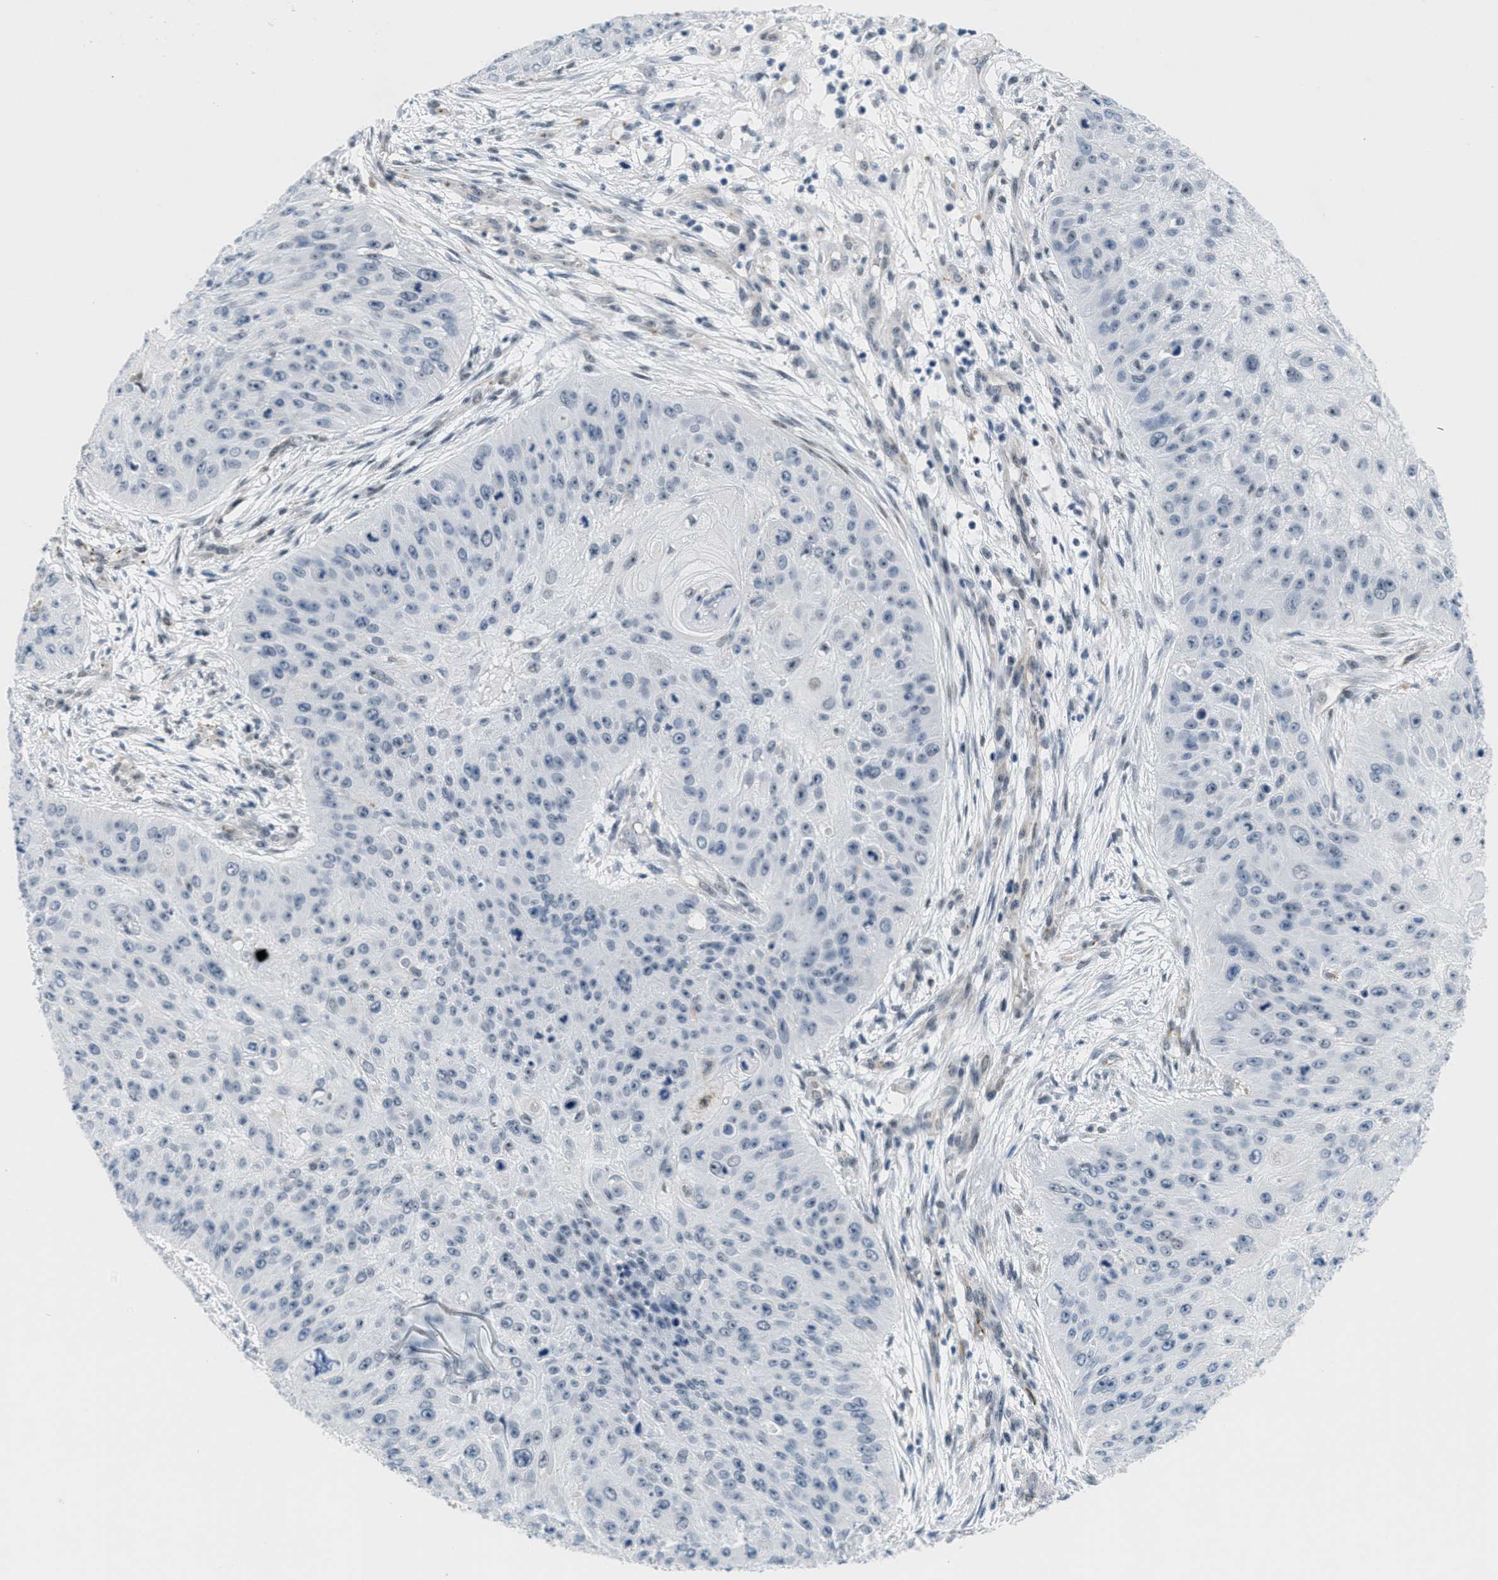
{"staining": {"intensity": "negative", "quantity": "none", "location": "none"}, "tissue": "skin cancer", "cell_type": "Tumor cells", "image_type": "cancer", "snomed": [{"axis": "morphology", "description": "Squamous cell carcinoma, NOS"}, {"axis": "topography", "description": "Skin"}], "caption": "Protein analysis of squamous cell carcinoma (skin) exhibits no significant expression in tumor cells. (DAB (3,3'-diaminobenzidine) immunohistochemistry with hematoxylin counter stain).", "gene": "HS3ST2", "patient": {"sex": "female", "age": 77}}